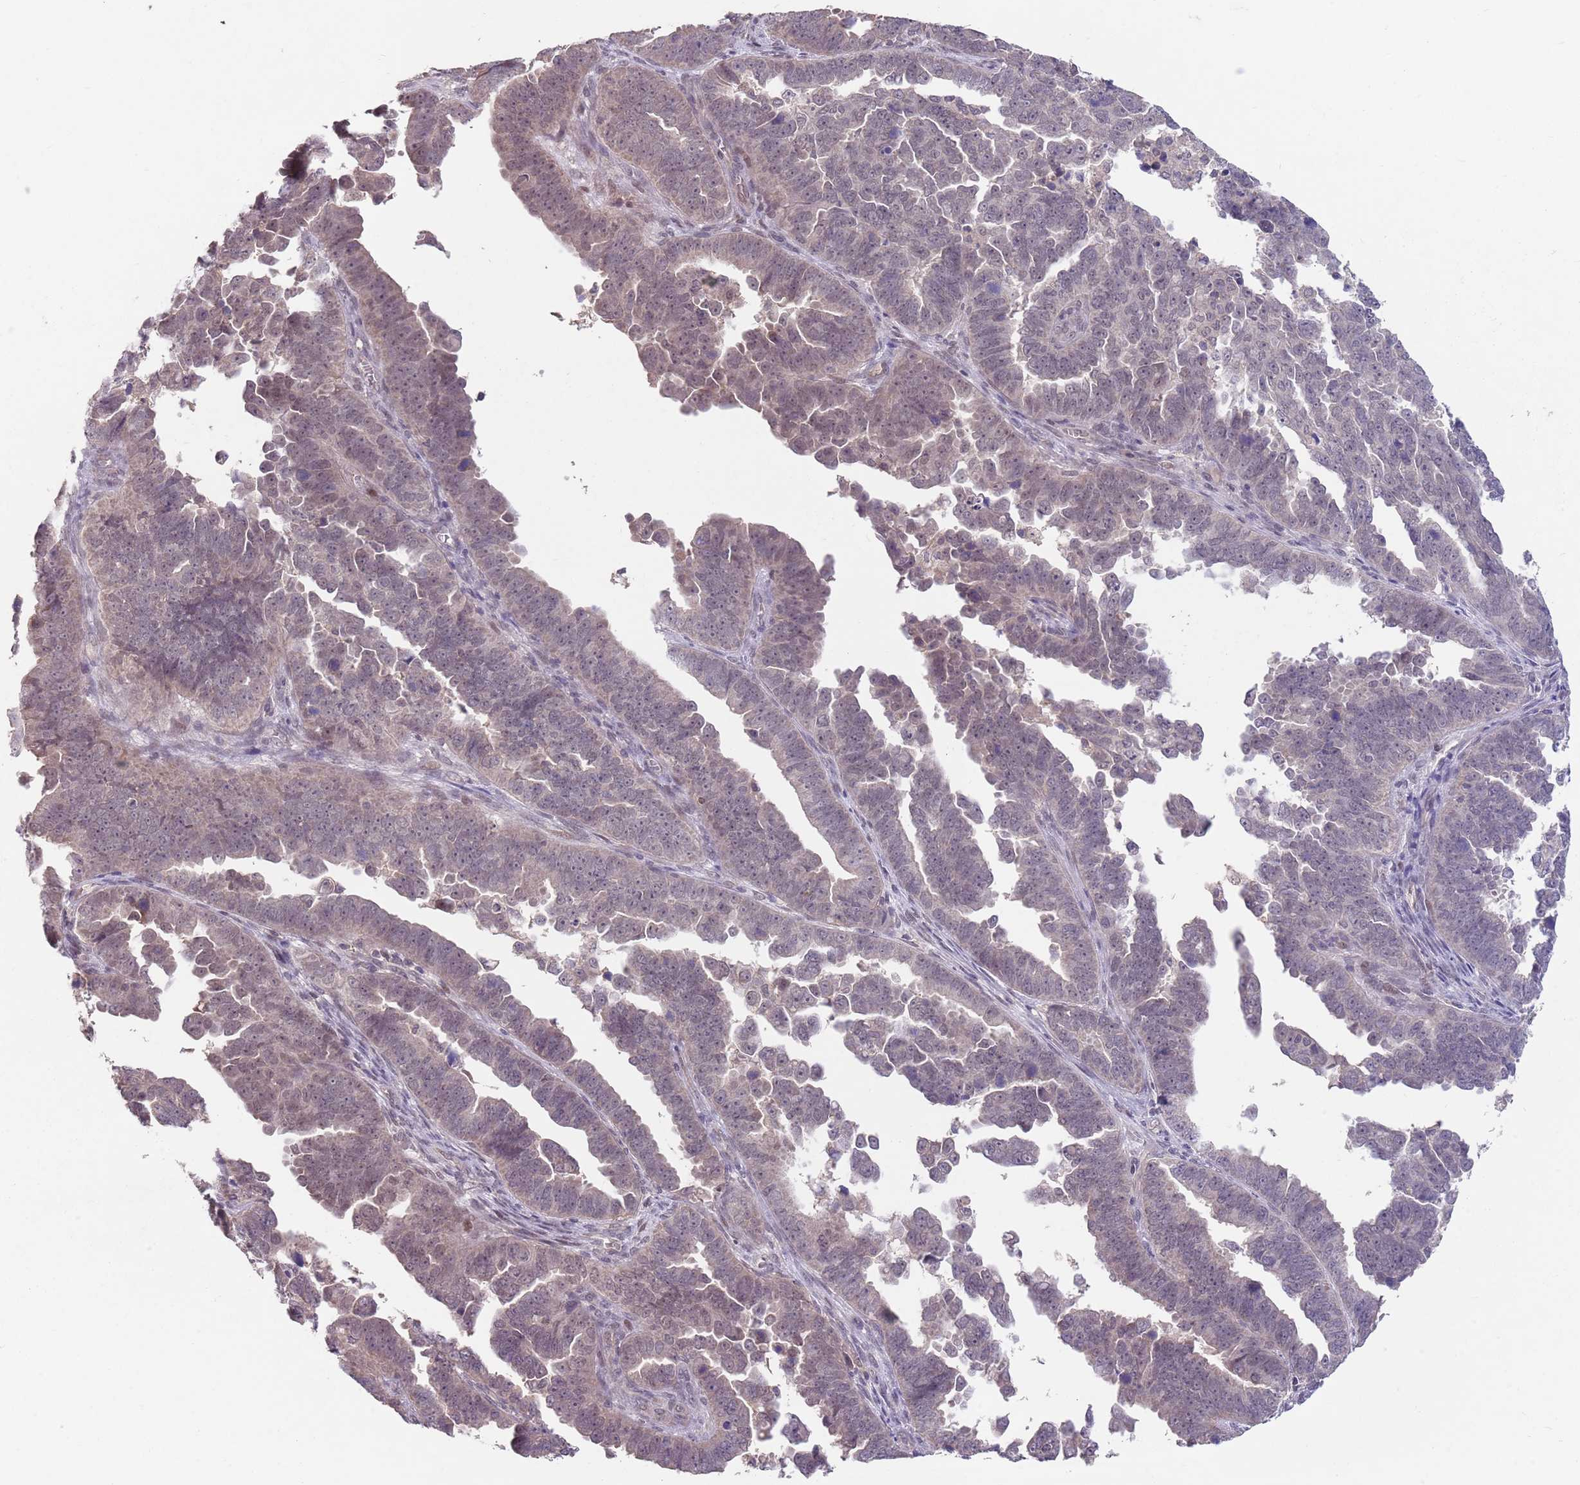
{"staining": {"intensity": "weak", "quantity": "<25%", "location": "cytoplasmic/membranous"}, "tissue": "endometrial cancer", "cell_type": "Tumor cells", "image_type": "cancer", "snomed": [{"axis": "morphology", "description": "Adenocarcinoma, NOS"}, {"axis": "topography", "description": "Endometrium"}], "caption": "Immunohistochemical staining of human adenocarcinoma (endometrial) reveals no significant expression in tumor cells.", "gene": "MEI1", "patient": {"sex": "female", "age": 75}}